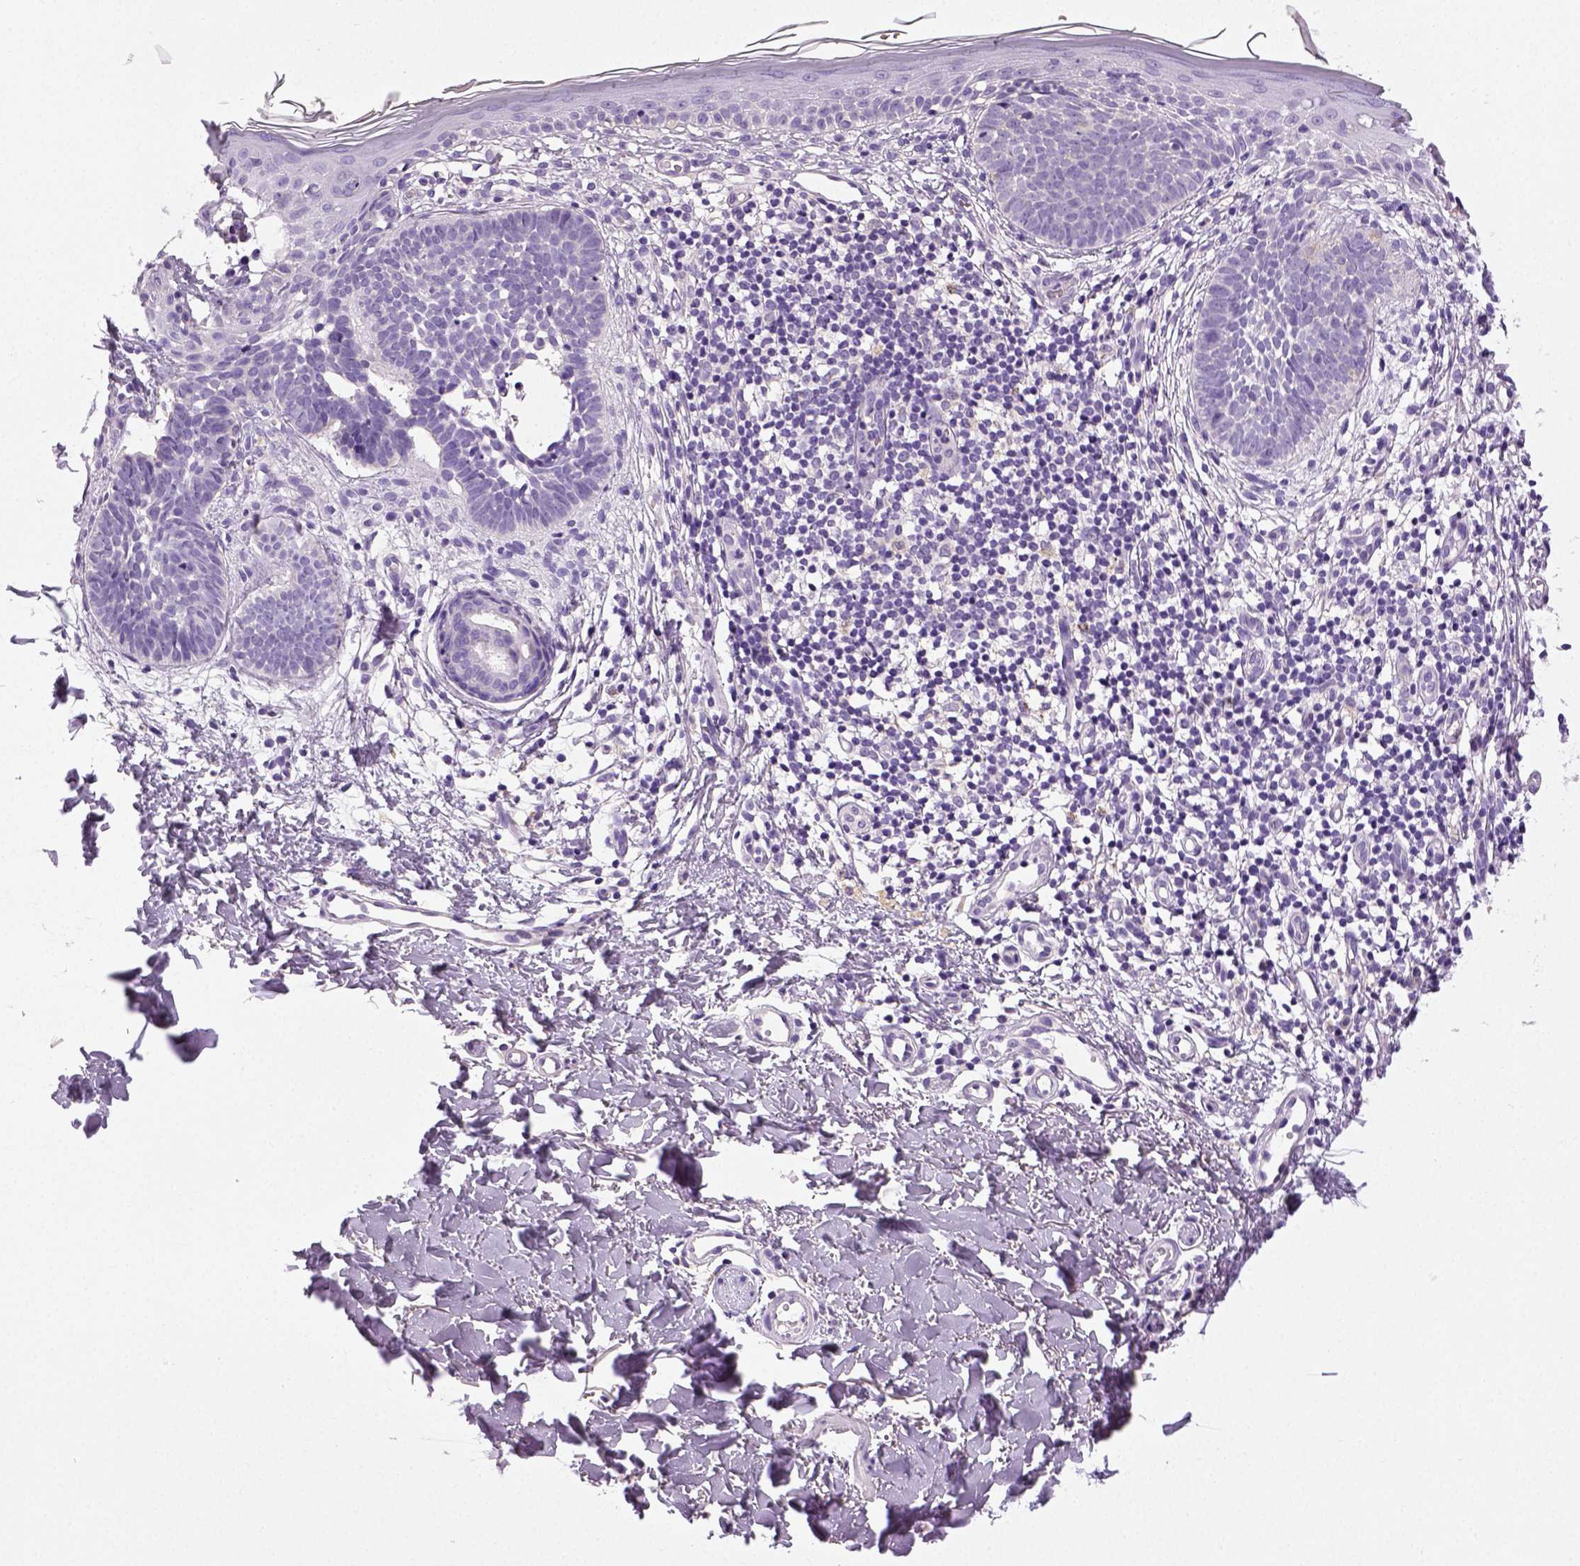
{"staining": {"intensity": "negative", "quantity": "none", "location": "none"}, "tissue": "skin cancer", "cell_type": "Tumor cells", "image_type": "cancer", "snomed": [{"axis": "morphology", "description": "Basal cell carcinoma"}, {"axis": "topography", "description": "Skin"}], "caption": "Tumor cells are negative for protein expression in human skin basal cell carcinoma. Nuclei are stained in blue.", "gene": "NECAB2", "patient": {"sex": "female", "age": 51}}